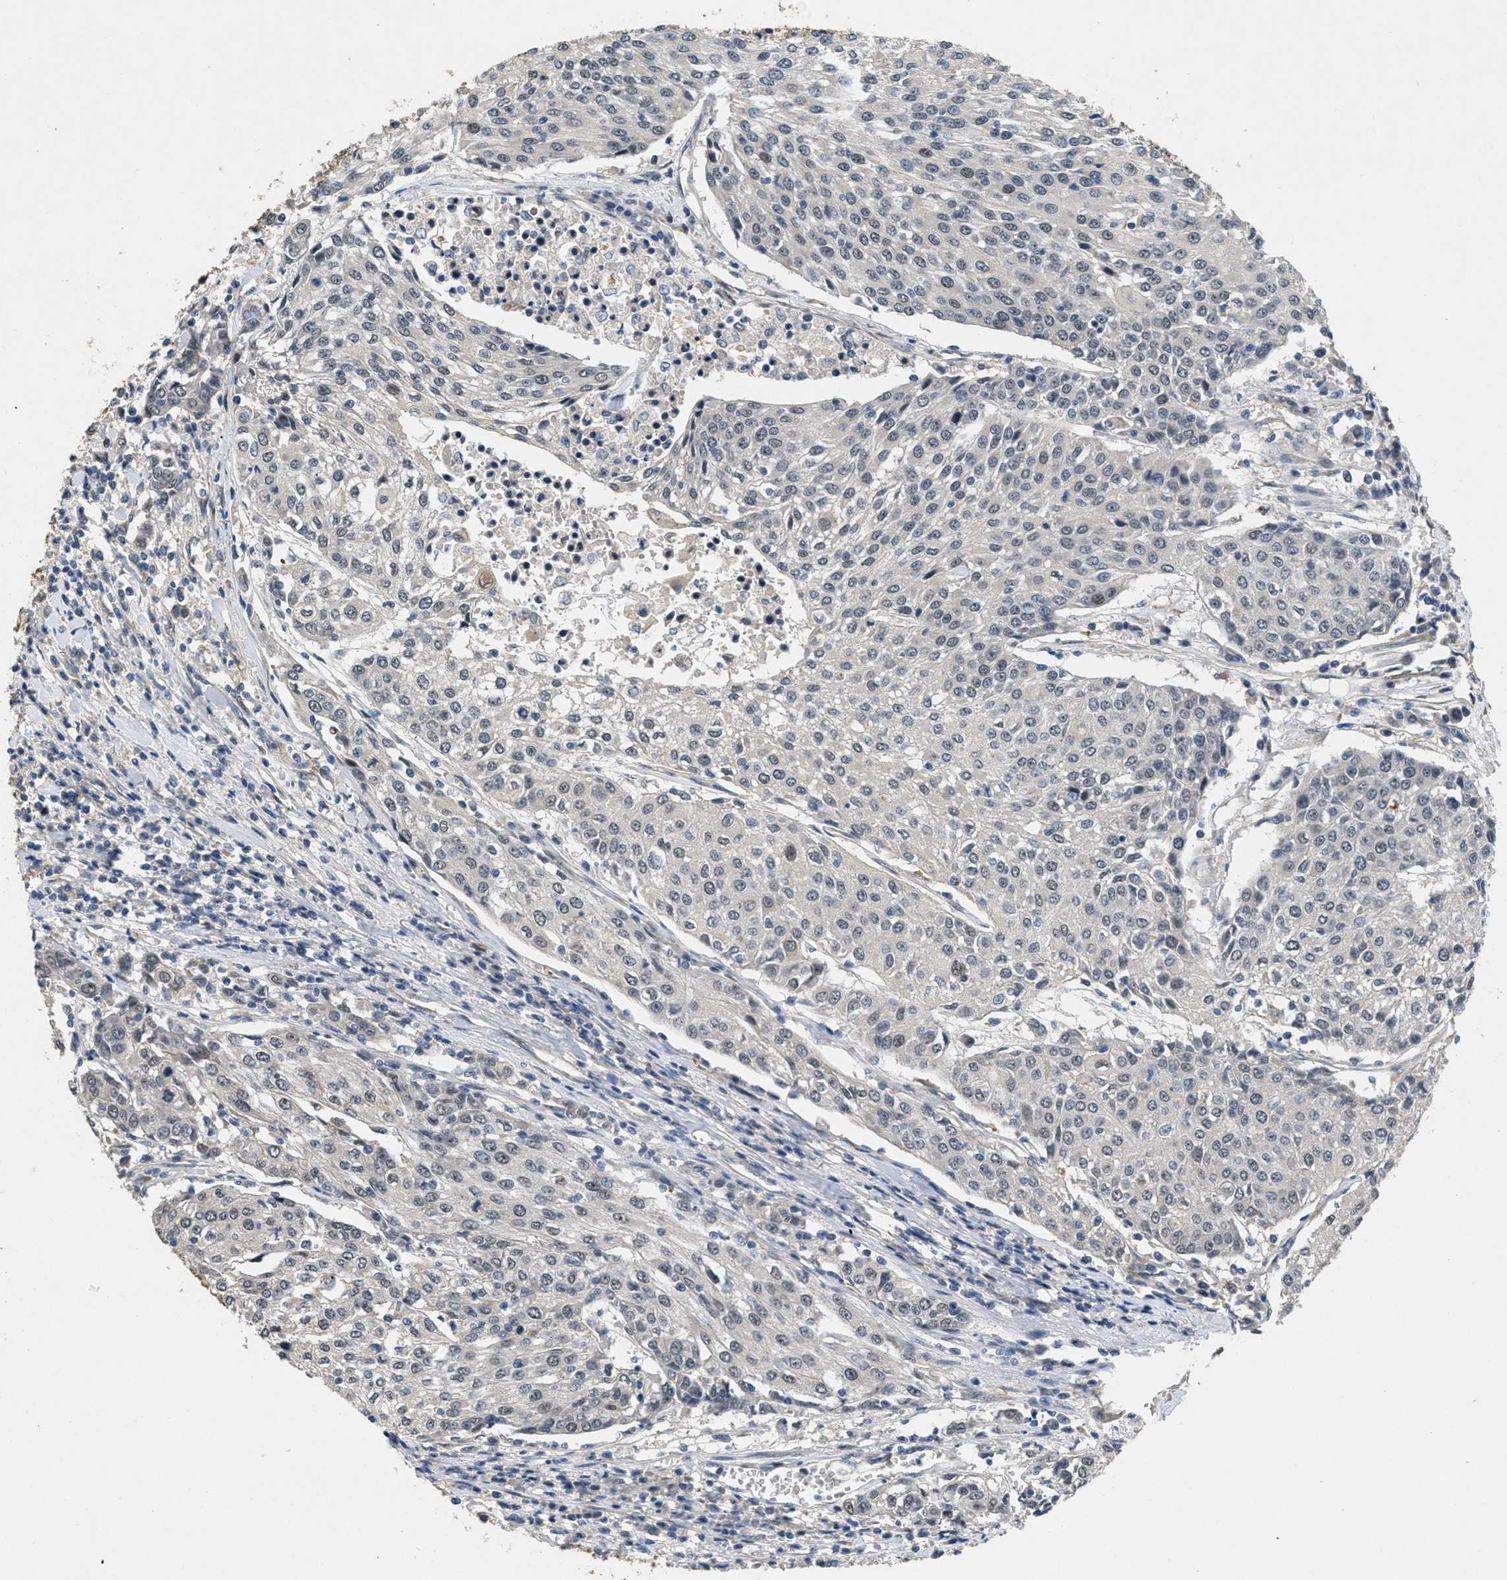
{"staining": {"intensity": "weak", "quantity": "<25%", "location": "nuclear"}, "tissue": "urothelial cancer", "cell_type": "Tumor cells", "image_type": "cancer", "snomed": [{"axis": "morphology", "description": "Urothelial carcinoma, High grade"}, {"axis": "topography", "description": "Urinary bladder"}], "caption": "IHC micrograph of urothelial carcinoma (high-grade) stained for a protein (brown), which displays no staining in tumor cells.", "gene": "PAPOLG", "patient": {"sex": "female", "age": 85}}